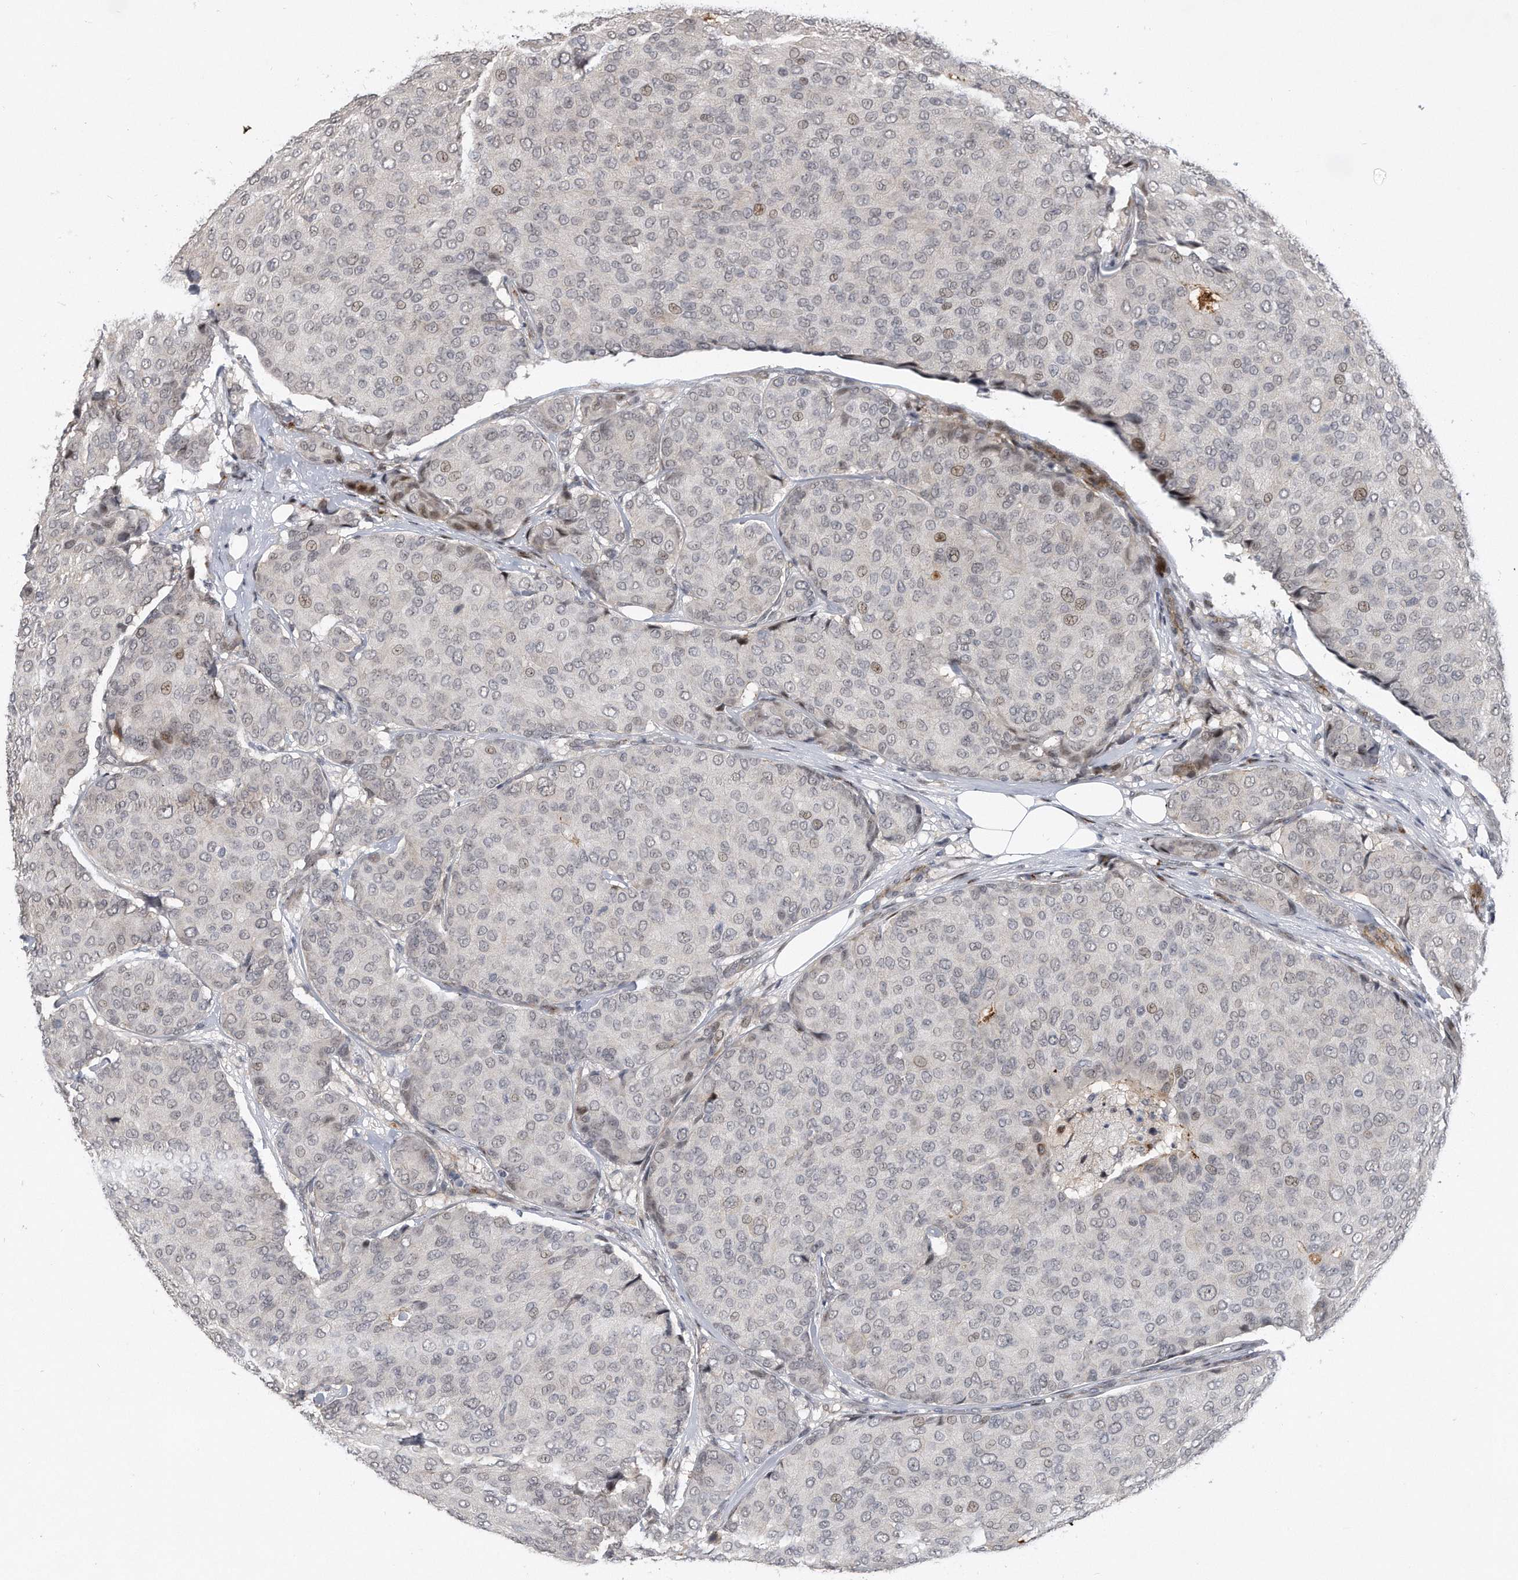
{"staining": {"intensity": "weak", "quantity": "<25%", "location": "nuclear"}, "tissue": "breast cancer", "cell_type": "Tumor cells", "image_type": "cancer", "snomed": [{"axis": "morphology", "description": "Duct carcinoma"}, {"axis": "topography", "description": "Breast"}], "caption": "Histopathology image shows no significant protein staining in tumor cells of breast cancer.", "gene": "PGBD2", "patient": {"sex": "female", "age": 75}}